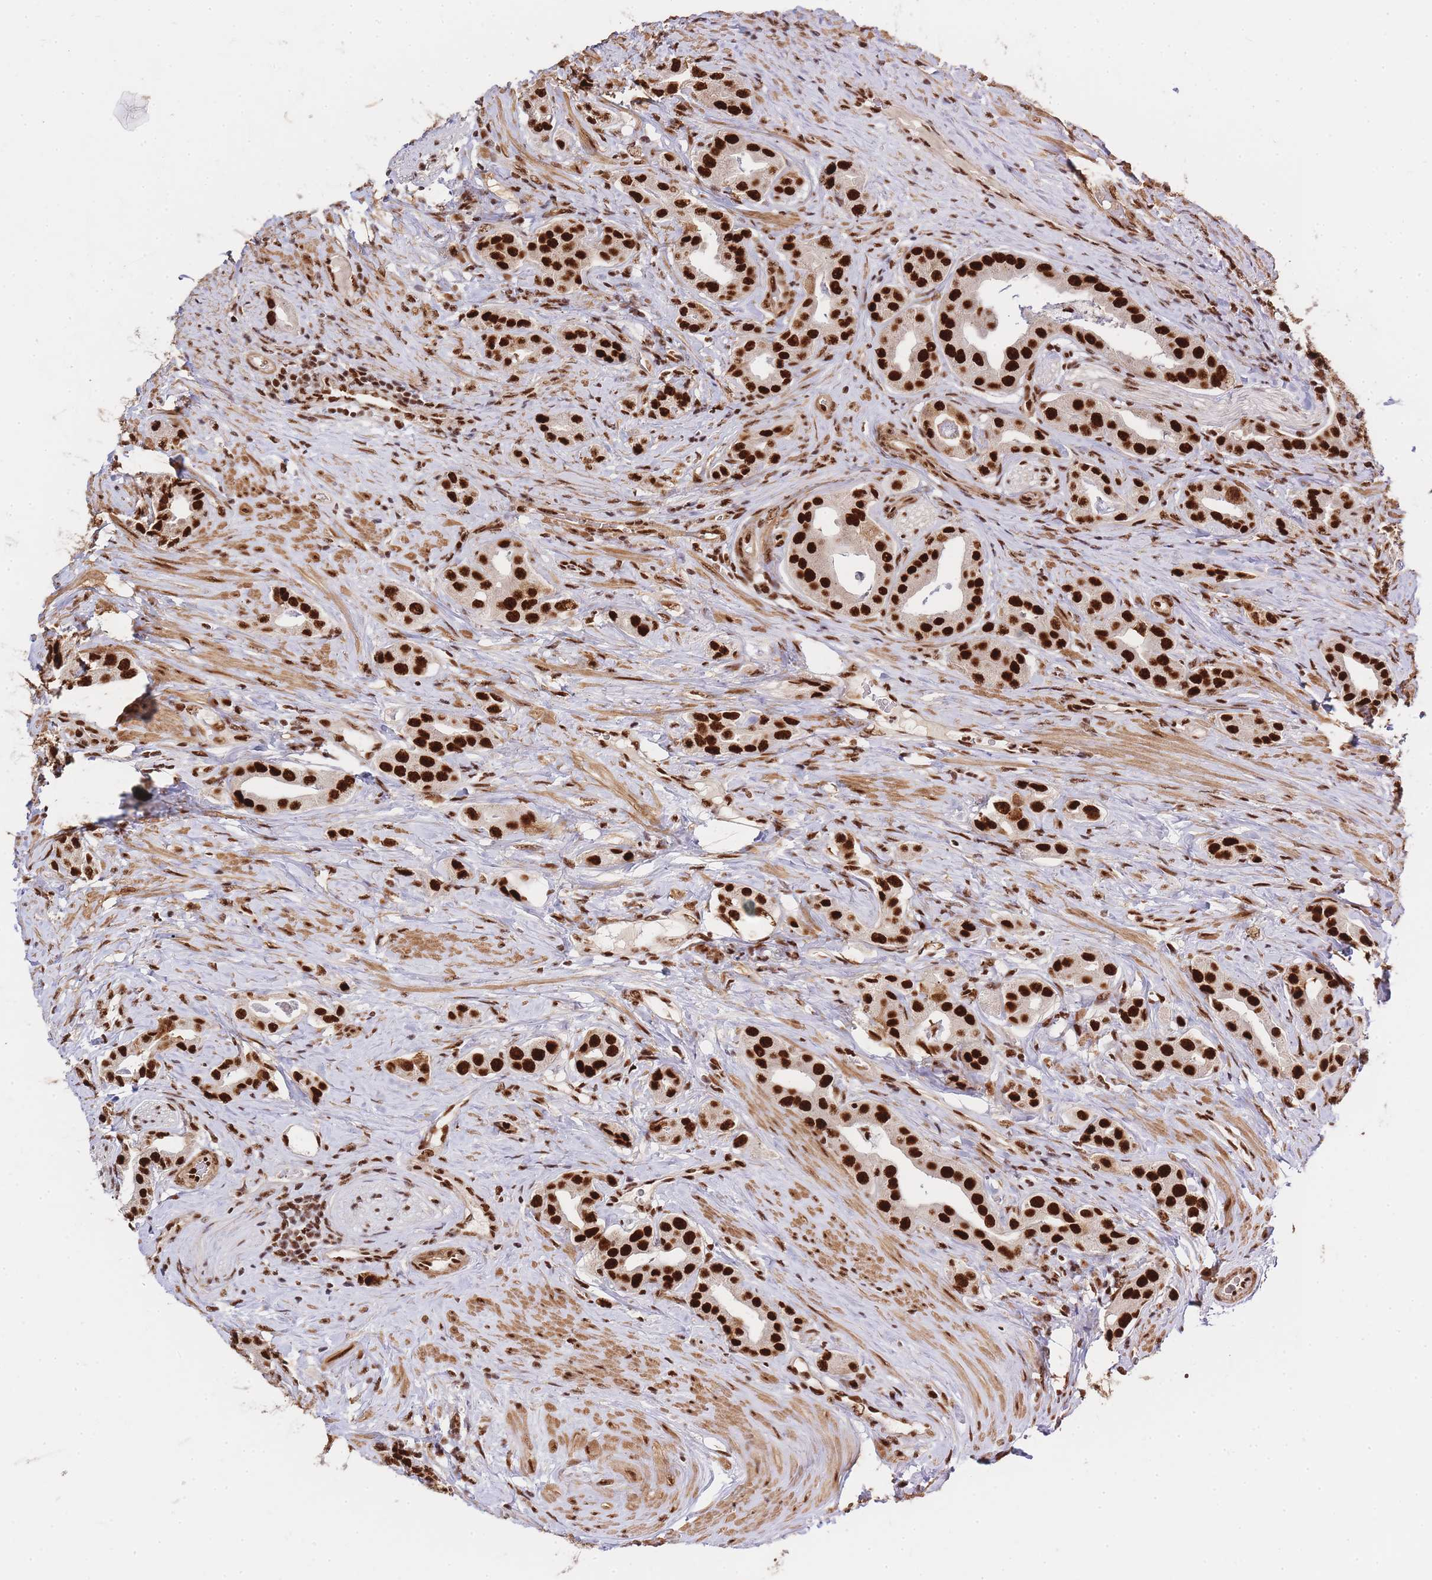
{"staining": {"intensity": "strong", "quantity": ">75%", "location": "nuclear"}, "tissue": "prostate cancer", "cell_type": "Tumor cells", "image_type": "cancer", "snomed": [{"axis": "morphology", "description": "Adenocarcinoma, High grade"}, {"axis": "topography", "description": "Prostate"}], "caption": "Human prostate cancer (high-grade adenocarcinoma) stained with a brown dye exhibits strong nuclear positive positivity in about >75% of tumor cells.", "gene": "PRKDC", "patient": {"sex": "male", "age": 63}}